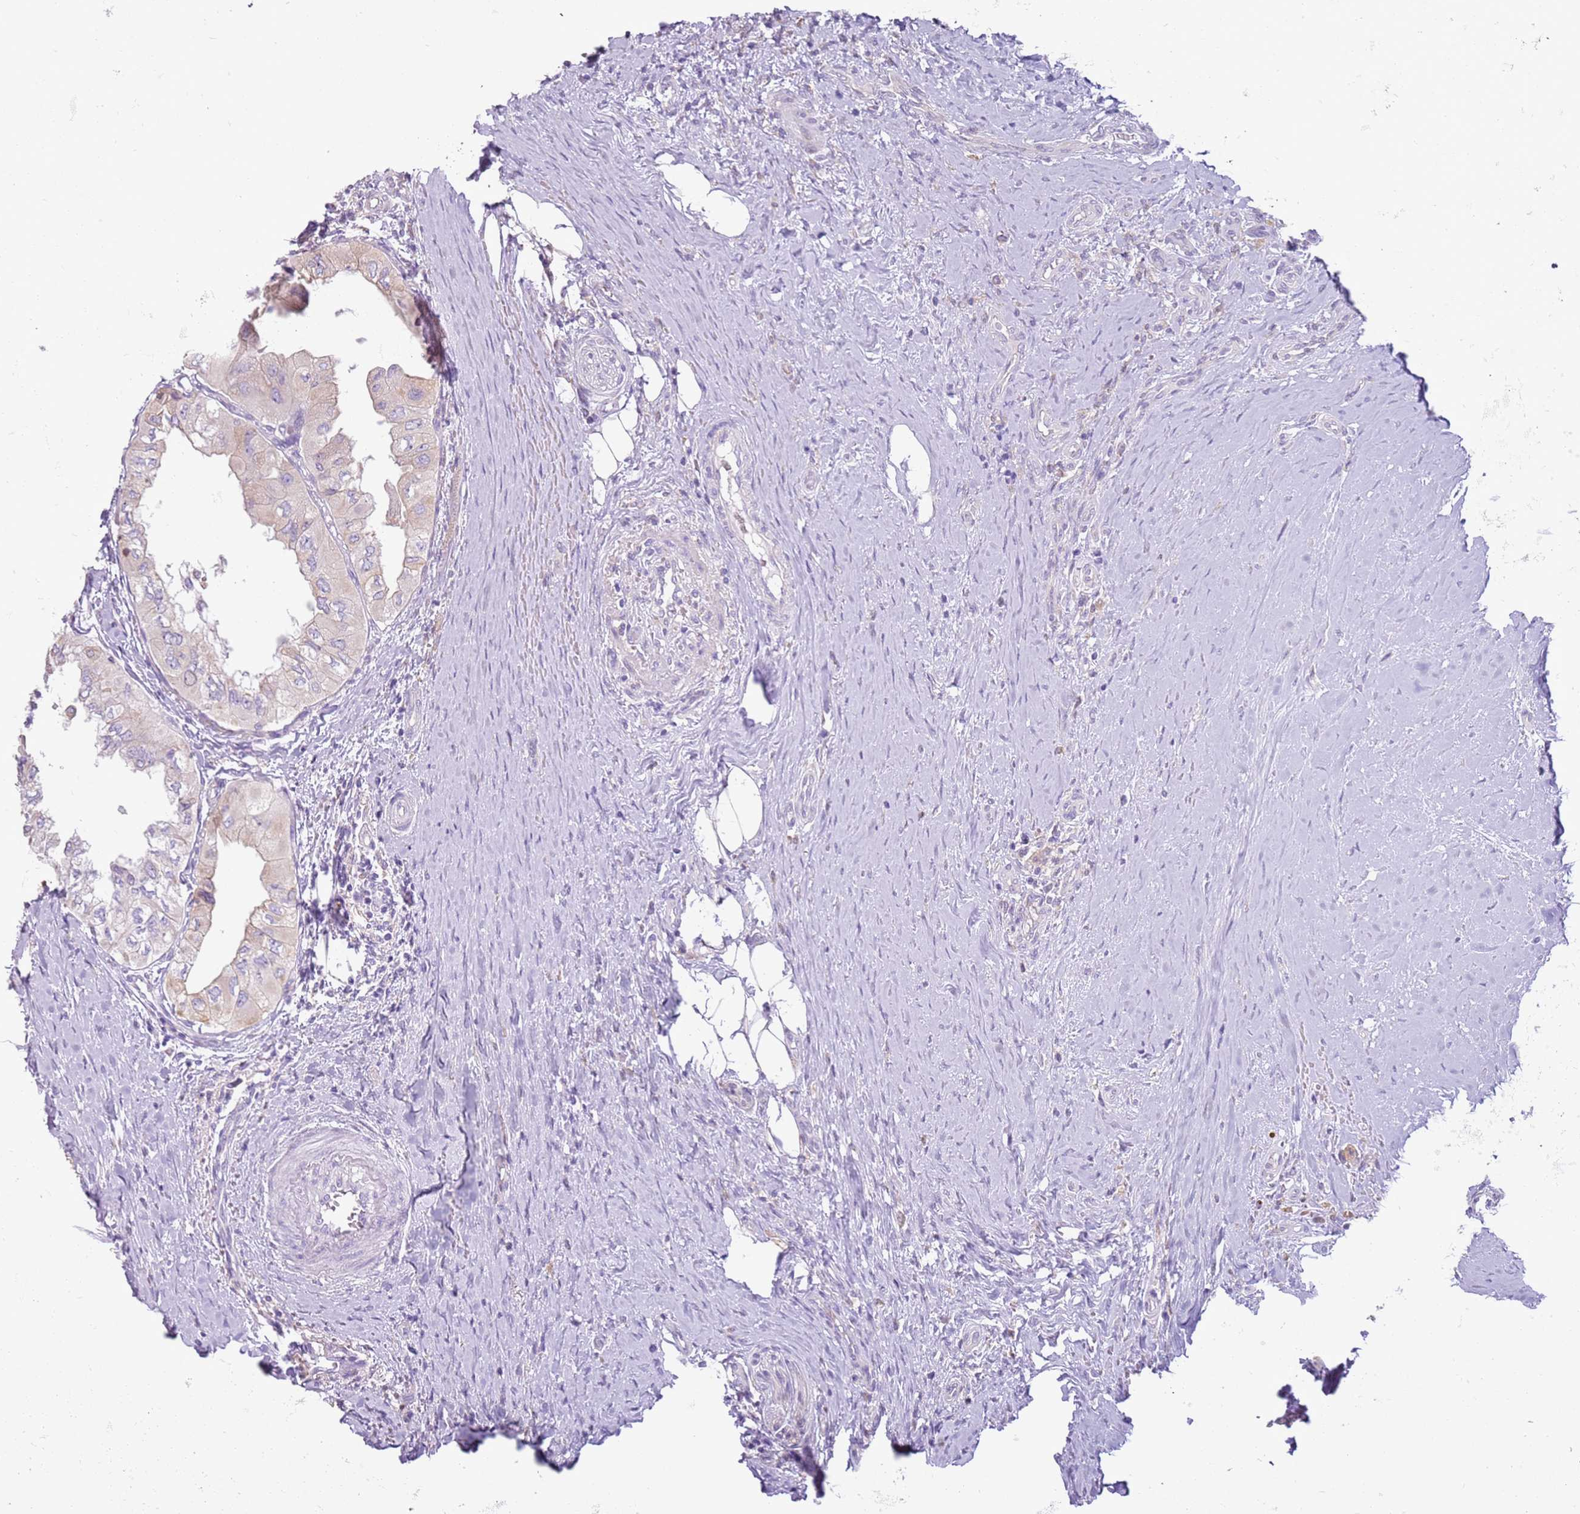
{"staining": {"intensity": "negative", "quantity": "none", "location": "none"}, "tissue": "thyroid cancer", "cell_type": "Tumor cells", "image_type": "cancer", "snomed": [{"axis": "morphology", "description": "Papillary adenocarcinoma, NOS"}, {"axis": "topography", "description": "Thyroid gland"}], "caption": "IHC of human thyroid cancer (papillary adenocarcinoma) shows no expression in tumor cells. The staining is performed using DAB brown chromogen with nuclei counter-stained in using hematoxylin.", "gene": "OAF", "patient": {"sex": "female", "age": 59}}